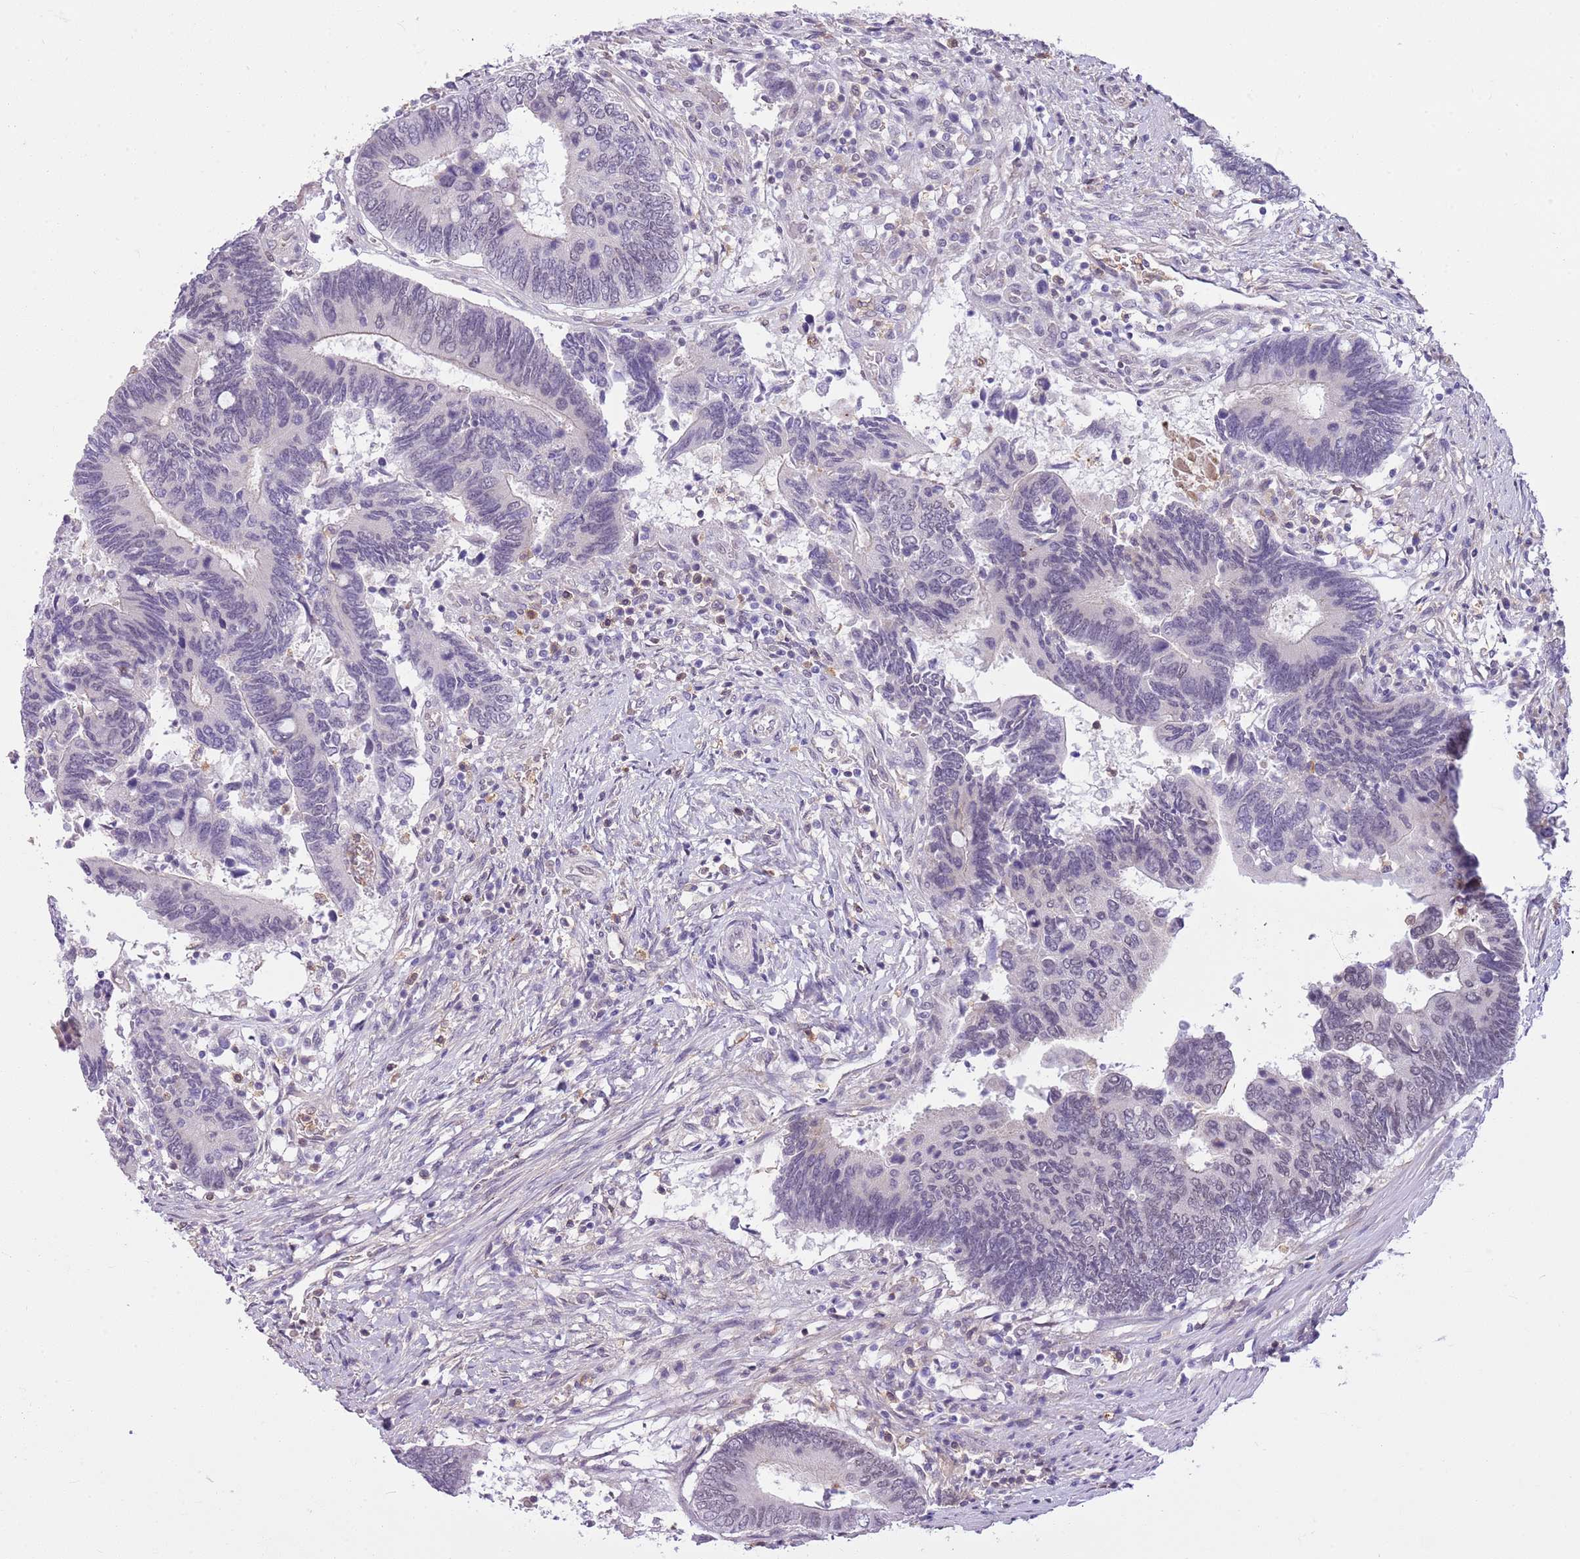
{"staining": {"intensity": "negative", "quantity": "none", "location": "none"}, "tissue": "colorectal cancer", "cell_type": "Tumor cells", "image_type": "cancer", "snomed": [{"axis": "morphology", "description": "Adenocarcinoma, NOS"}, {"axis": "topography", "description": "Colon"}], "caption": "Tumor cells show no significant positivity in adenocarcinoma (colorectal). The staining is performed using DAB (3,3'-diaminobenzidine) brown chromogen with nuclei counter-stained in using hematoxylin.", "gene": "DHX32", "patient": {"sex": "male", "age": 87}}